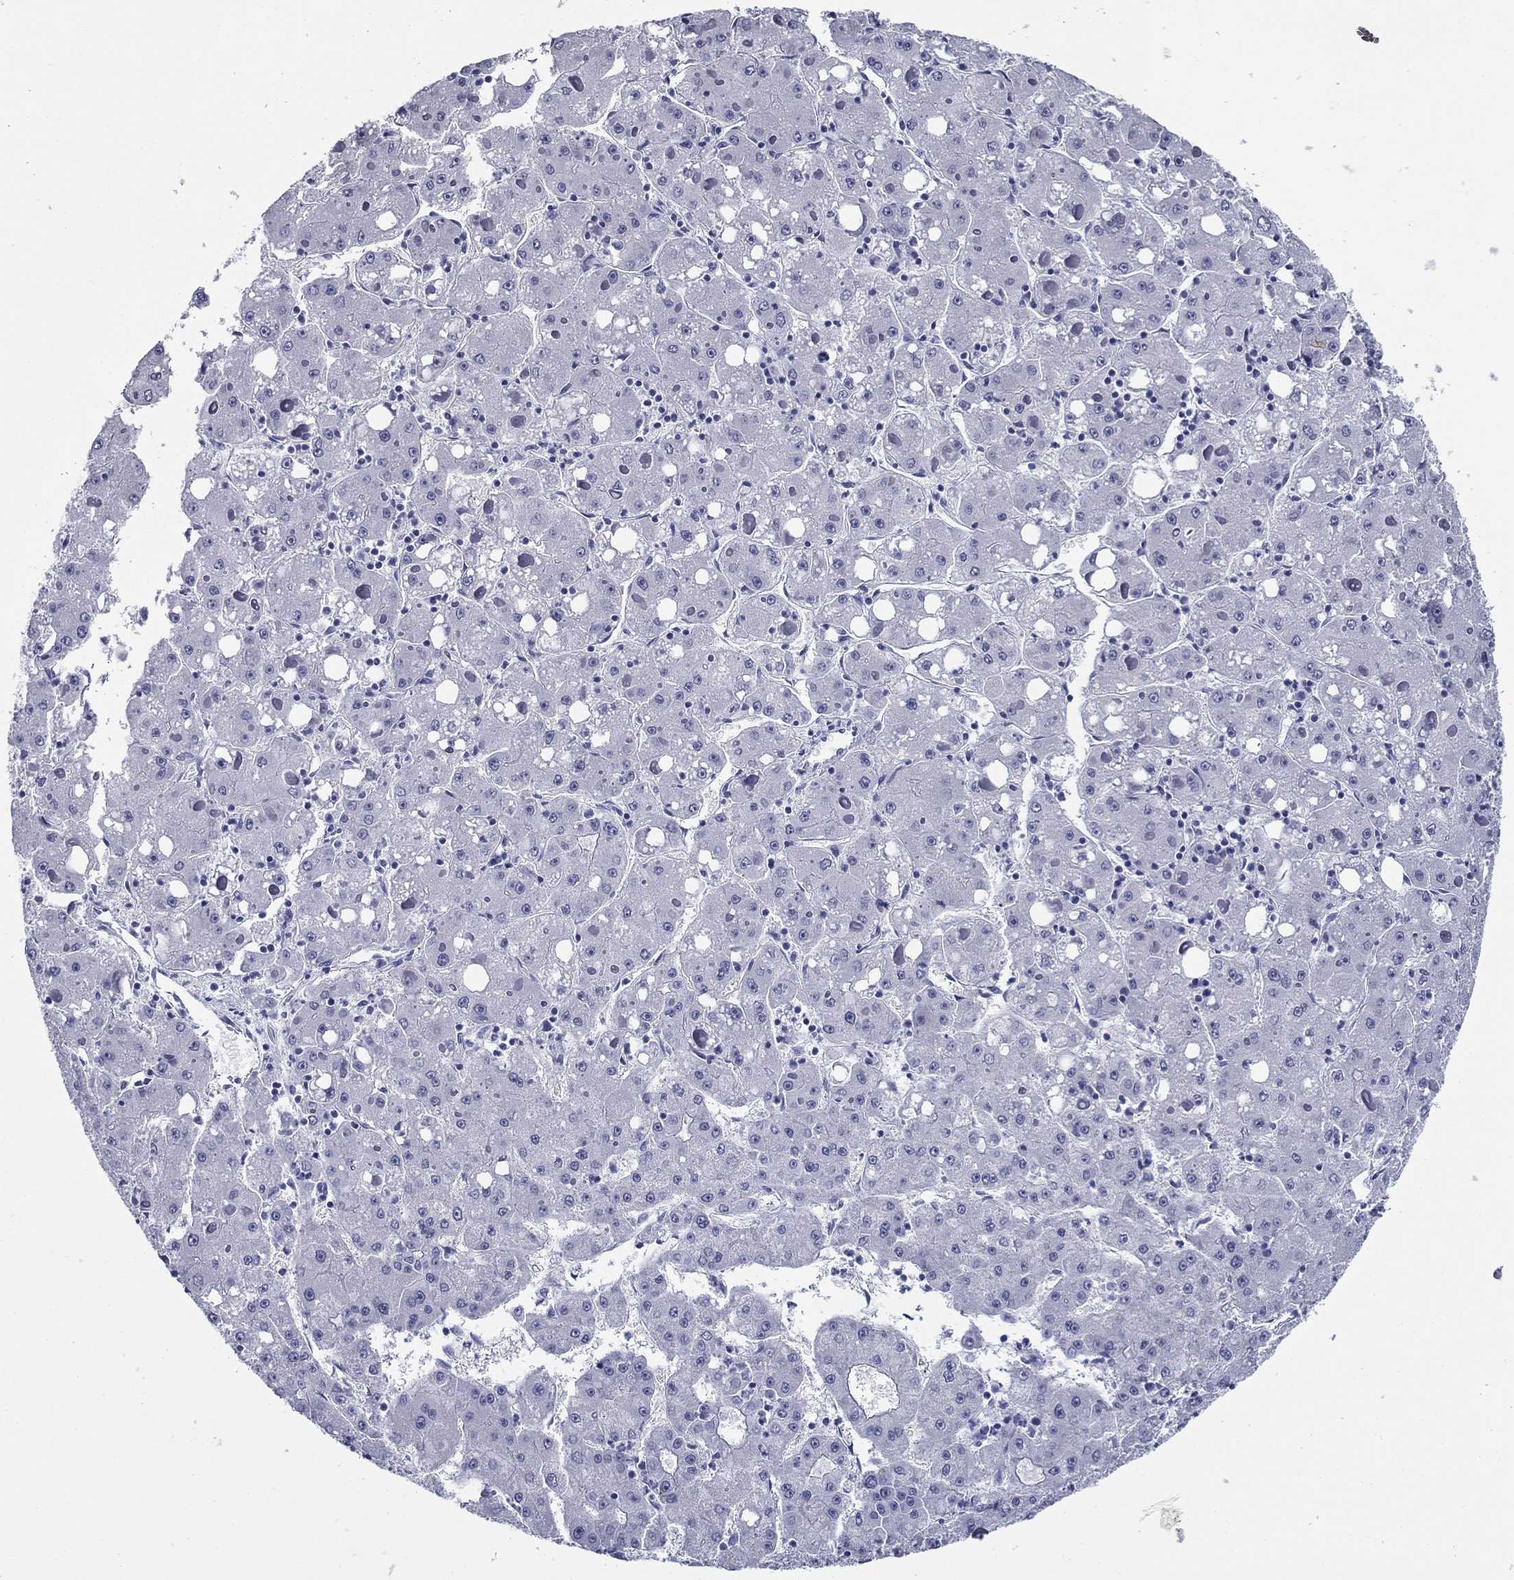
{"staining": {"intensity": "negative", "quantity": "none", "location": "none"}, "tissue": "liver cancer", "cell_type": "Tumor cells", "image_type": "cancer", "snomed": [{"axis": "morphology", "description": "Carcinoma, Hepatocellular, NOS"}, {"axis": "topography", "description": "Liver"}], "caption": "IHC of hepatocellular carcinoma (liver) exhibits no staining in tumor cells. Brightfield microscopy of immunohistochemistry (IHC) stained with DAB (3,3'-diaminobenzidine) (brown) and hematoxylin (blue), captured at high magnification.", "gene": "ZP2", "patient": {"sex": "male", "age": 73}}